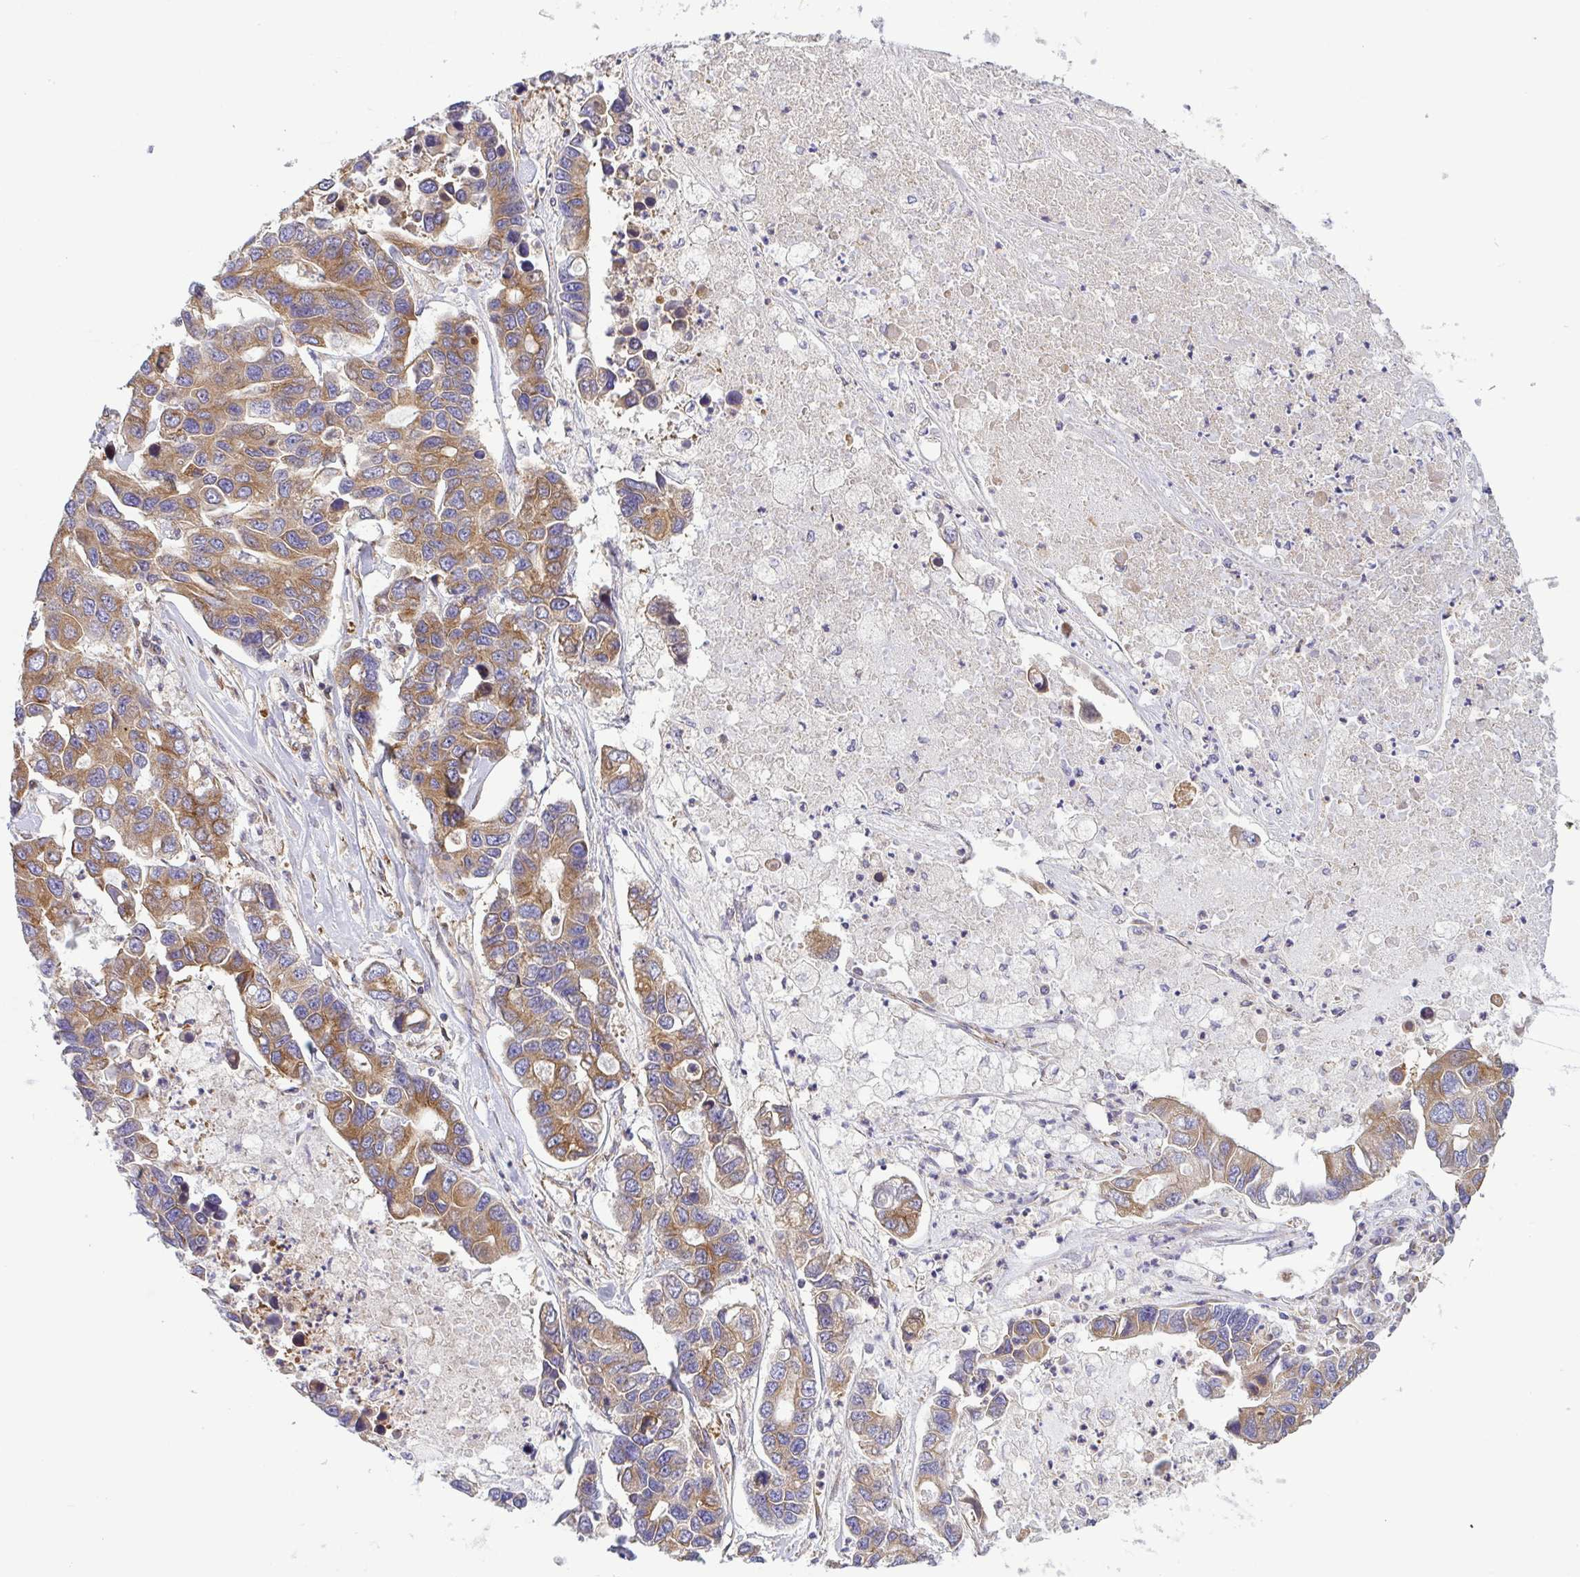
{"staining": {"intensity": "moderate", "quantity": ">75%", "location": "cytoplasmic/membranous"}, "tissue": "lung cancer", "cell_type": "Tumor cells", "image_type": "cancer", "snomed": [{"axis": "morphology", "description": "Adenocarcinoma, NOS"}, {"axis": "topography", "description": "Bronchus"}, {"axis": "topography", "description": "Lung"}], "caption": "Immunohistochemistry (DAB (3,3'-diaminobenzidine)) staining of lung adenocarcinoma displays moderate cytoplasmic/membranous protein staining in about >75% of tumor cells. (Brightfield microscopy of DAB IHC at high magnification).", "gene": "KIF5B", "patient": {"sex": "female", "age": 51}}